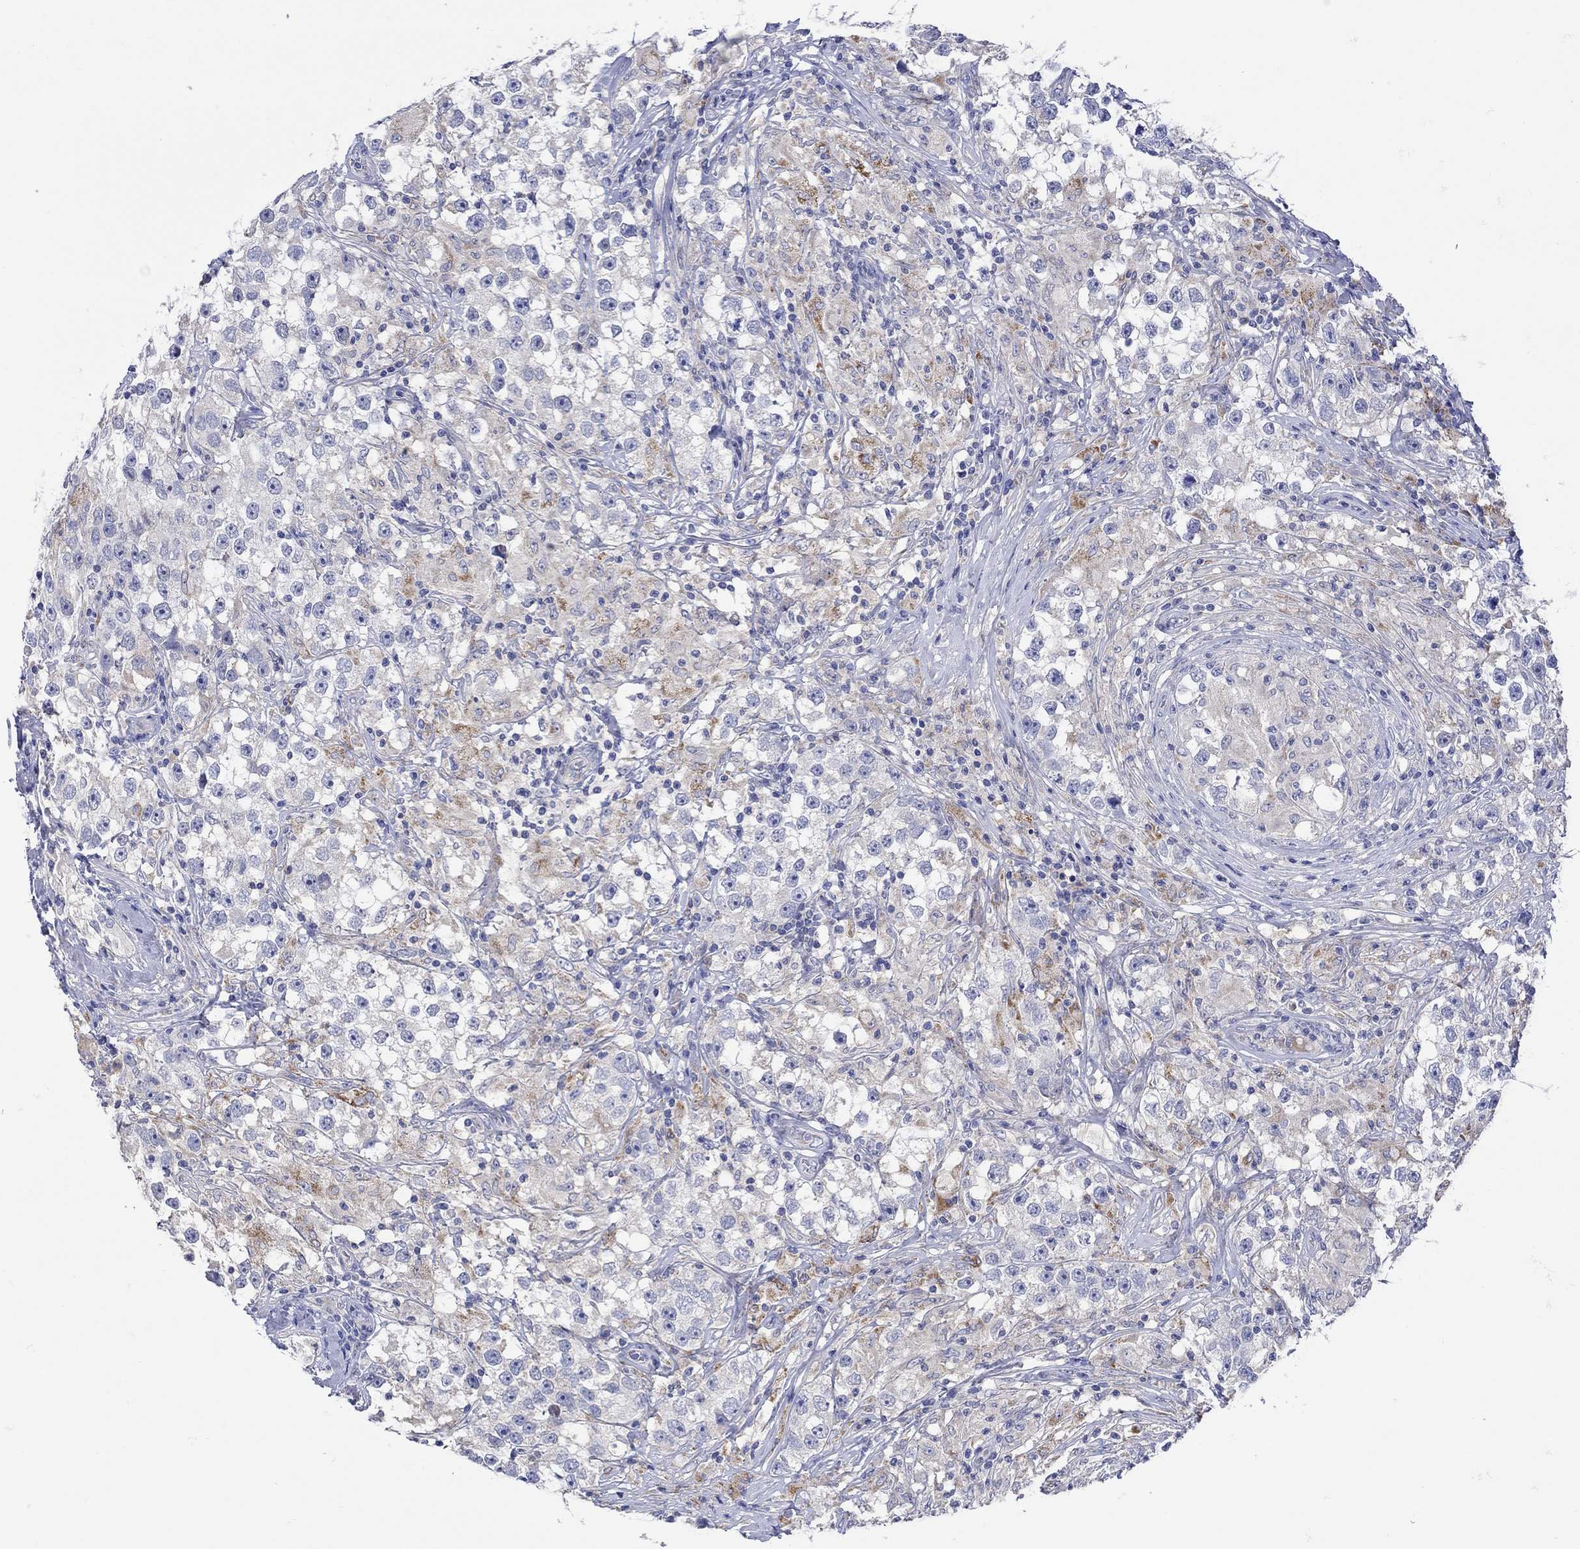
{"staining": {"intensity": "negative", "quantity": "none", "location": "none"}, "tissue": "testis cancer", "cell_type": "Tumor cells", "image_type": "cancer", "snomed": [{"axis": "morphology", "description": "Seminoma, NOS"}, {"axis": "topography", "description": "Testis"}], "caption": "DAB (3,3'-diaminobenzidine) immunohistochemical staining of human testis cancer (seminoma) shows no significant positivity in tumor cells. (DAB (3,3'-diaminobenzidine) IHC, high magnification).", "gene": "MSI1", "patient": {"sex": "male", "age": 46}}